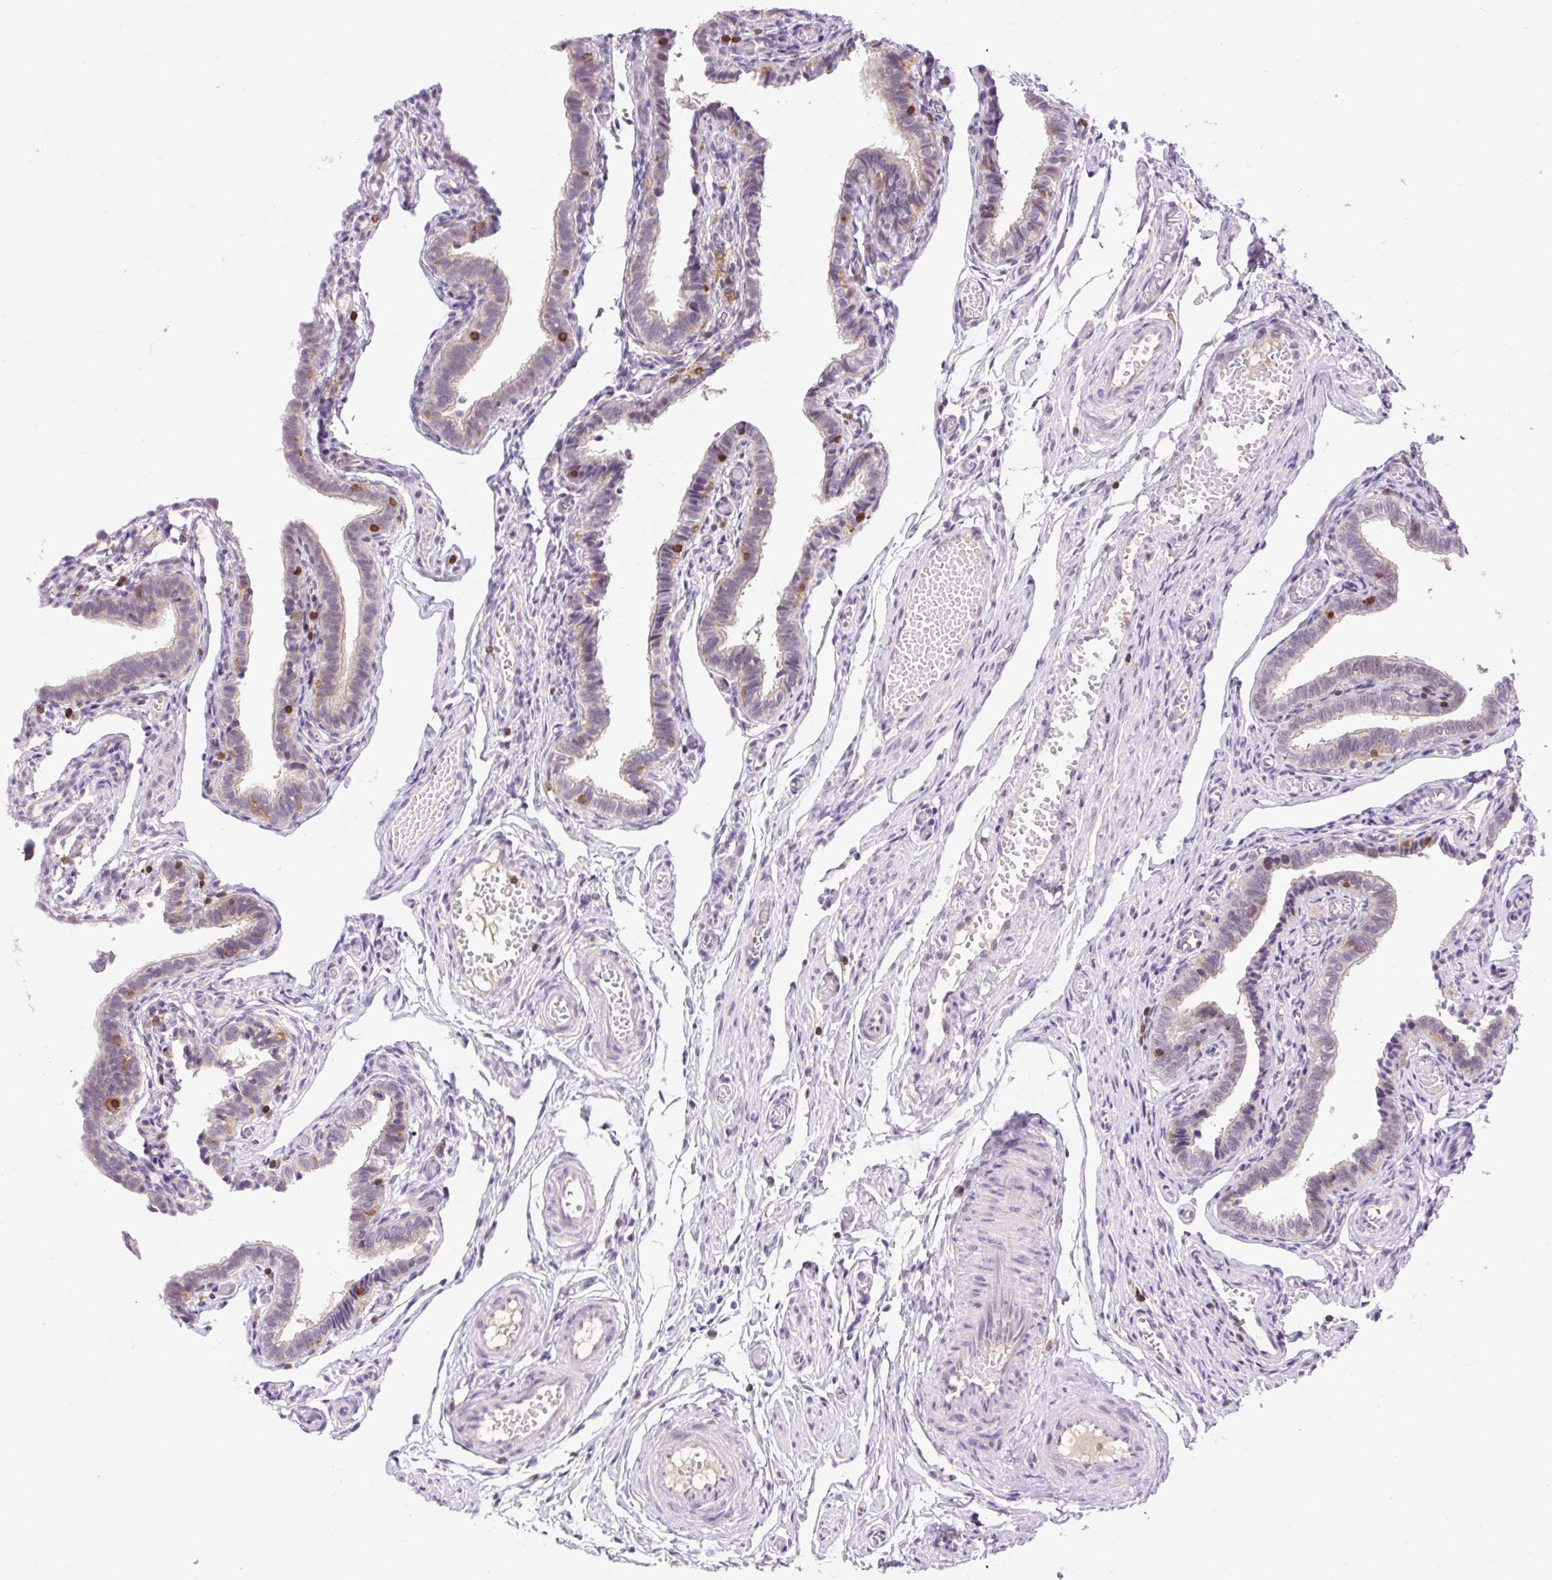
{"staining": {"intensity": "weak", "quantity": "<25%", "location": "cytoplasmic/membranous"}, "tissue": "fallopian tube", "cell_type": "Glandular cells", "image_type": "normal", "snomed": [{"axis": "morphology", "description": "Normal tissue, NOS"}, {"axis": "topography", "description": "Fallopian tube"}], "caption": "Micrograph shows no significant protein staining in glandular cells of benign fallopian tube. (DAB (3,3'-diaminobenzidine) immunohistochemistry, high magnification).", "gene": "CARD11", "patient": {"sex": "female", "age": 36}}